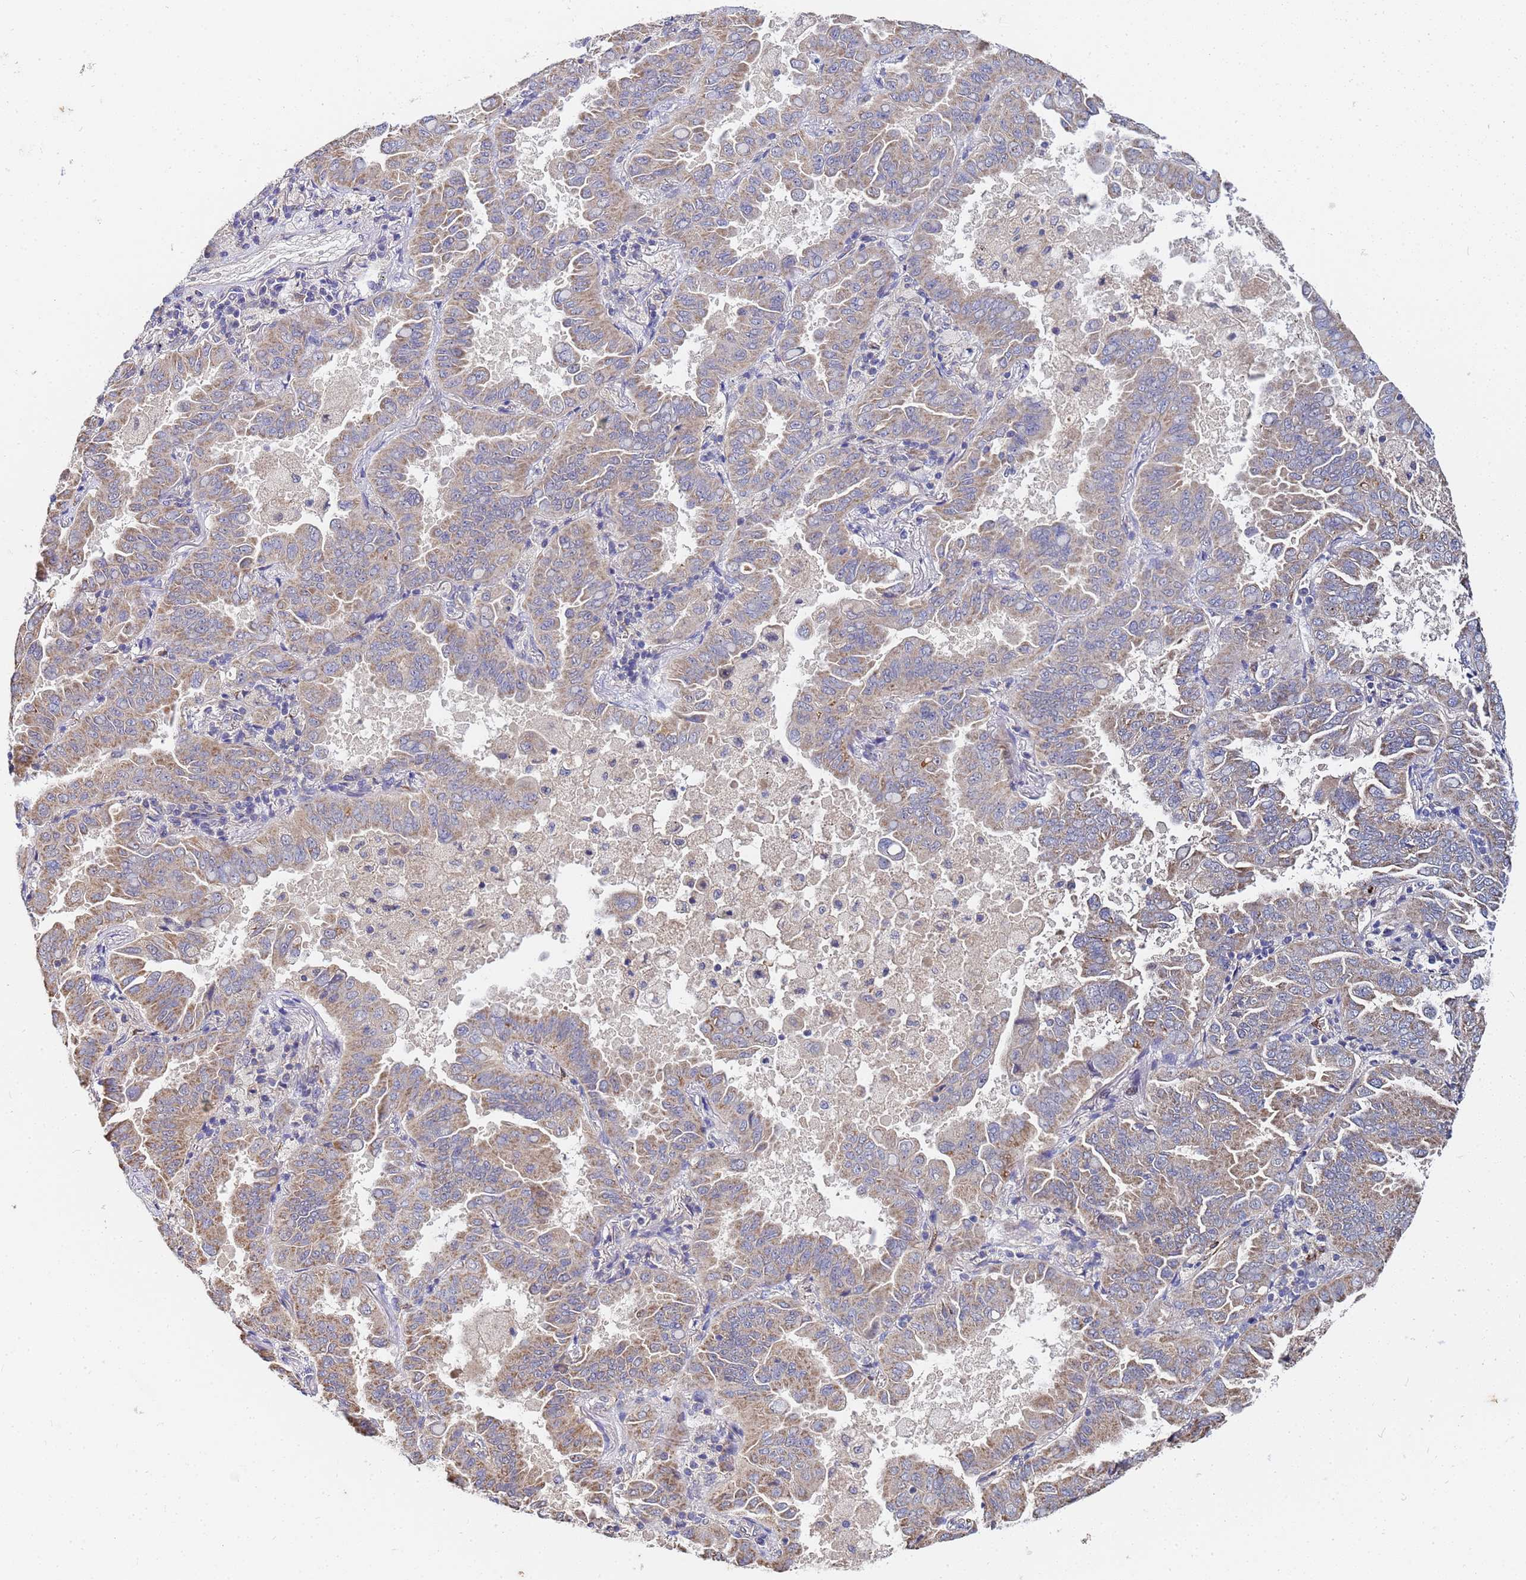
{"staining": {"intensity": "weak", "quantity": ">75%", "location": "cytoplasmic/membranous"}, "tissue": "lung cancer", "cell_type": "Tumor cells", "image_type": "cancer", "snomed": [{"axis": "morphology", "description": "Adenocarcinoma, NOS"}, {"axis": "topography", "description": "Lung"}], "caption": "Tumor cells demonstrate low levels of weak cytoplasmic/membranous expression in about >75% of cells in human lung cancer (adenocarcinoma).", "gene": "C5orf34", "patient": {"sex": "male", "age": 64}}